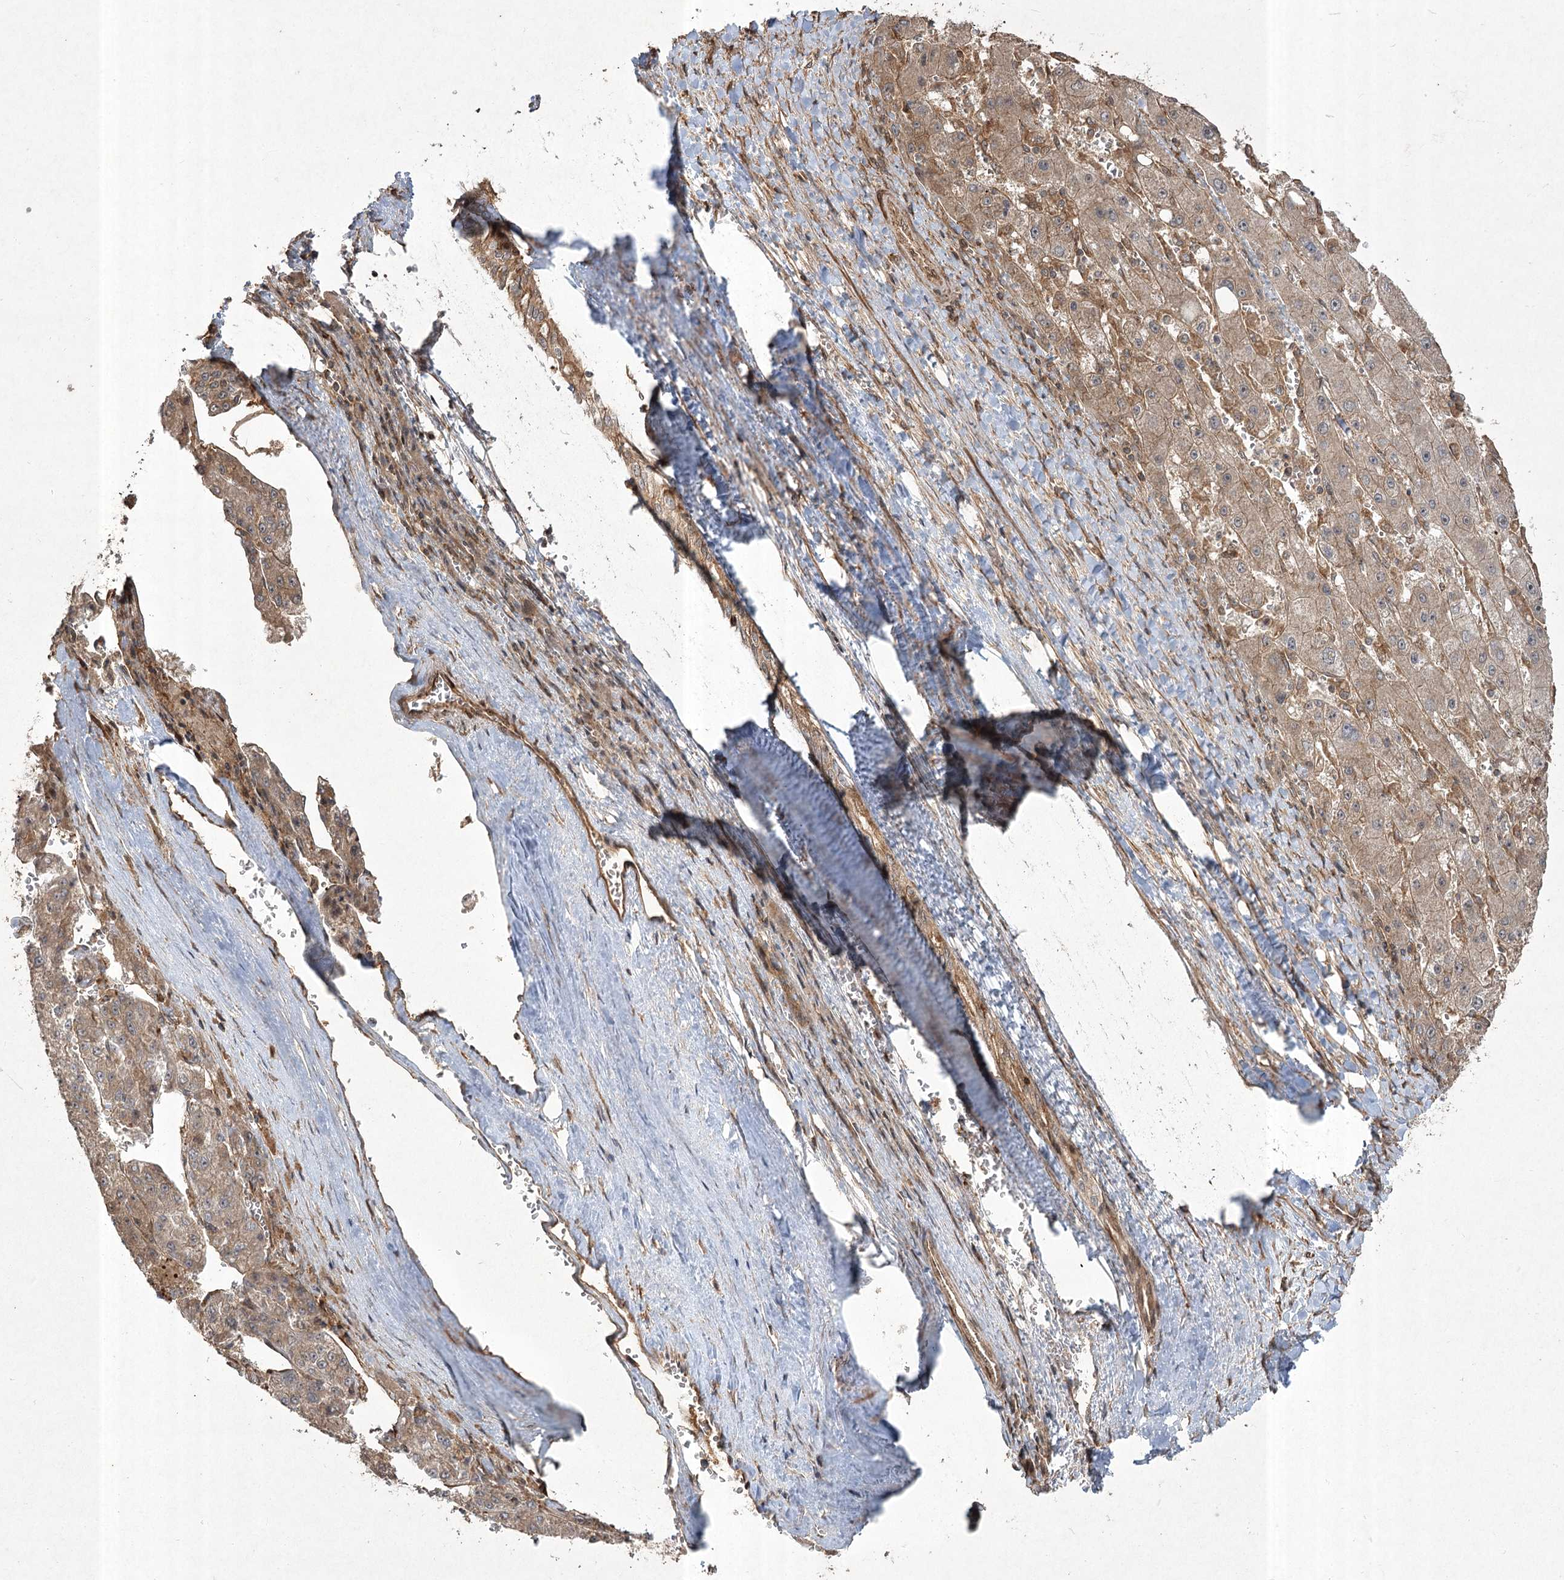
{"staining": {"intensity": "moderate", "quantity": ">75%", "location": "cytoplasmic/membranous"}, "tissue": "liver cancer", "cell_type": "Tumor cells", "image_type": "cancer", "snomed": [{"axis": "morphology", "description": "Carcinoma, Hepatocellular, NOS"}, {"axis": "topography", "description": "Liver"}], "caption": "This is a photomicrograph of immunohistochemistry (IHC) staining of hepatocellular carcinoma (liver), which shows moderate positivity in the cytoplasmic/membranous of tumor cells.", "gene": "CPLANE1", "patient": {"sex": "female", "age": 73}}